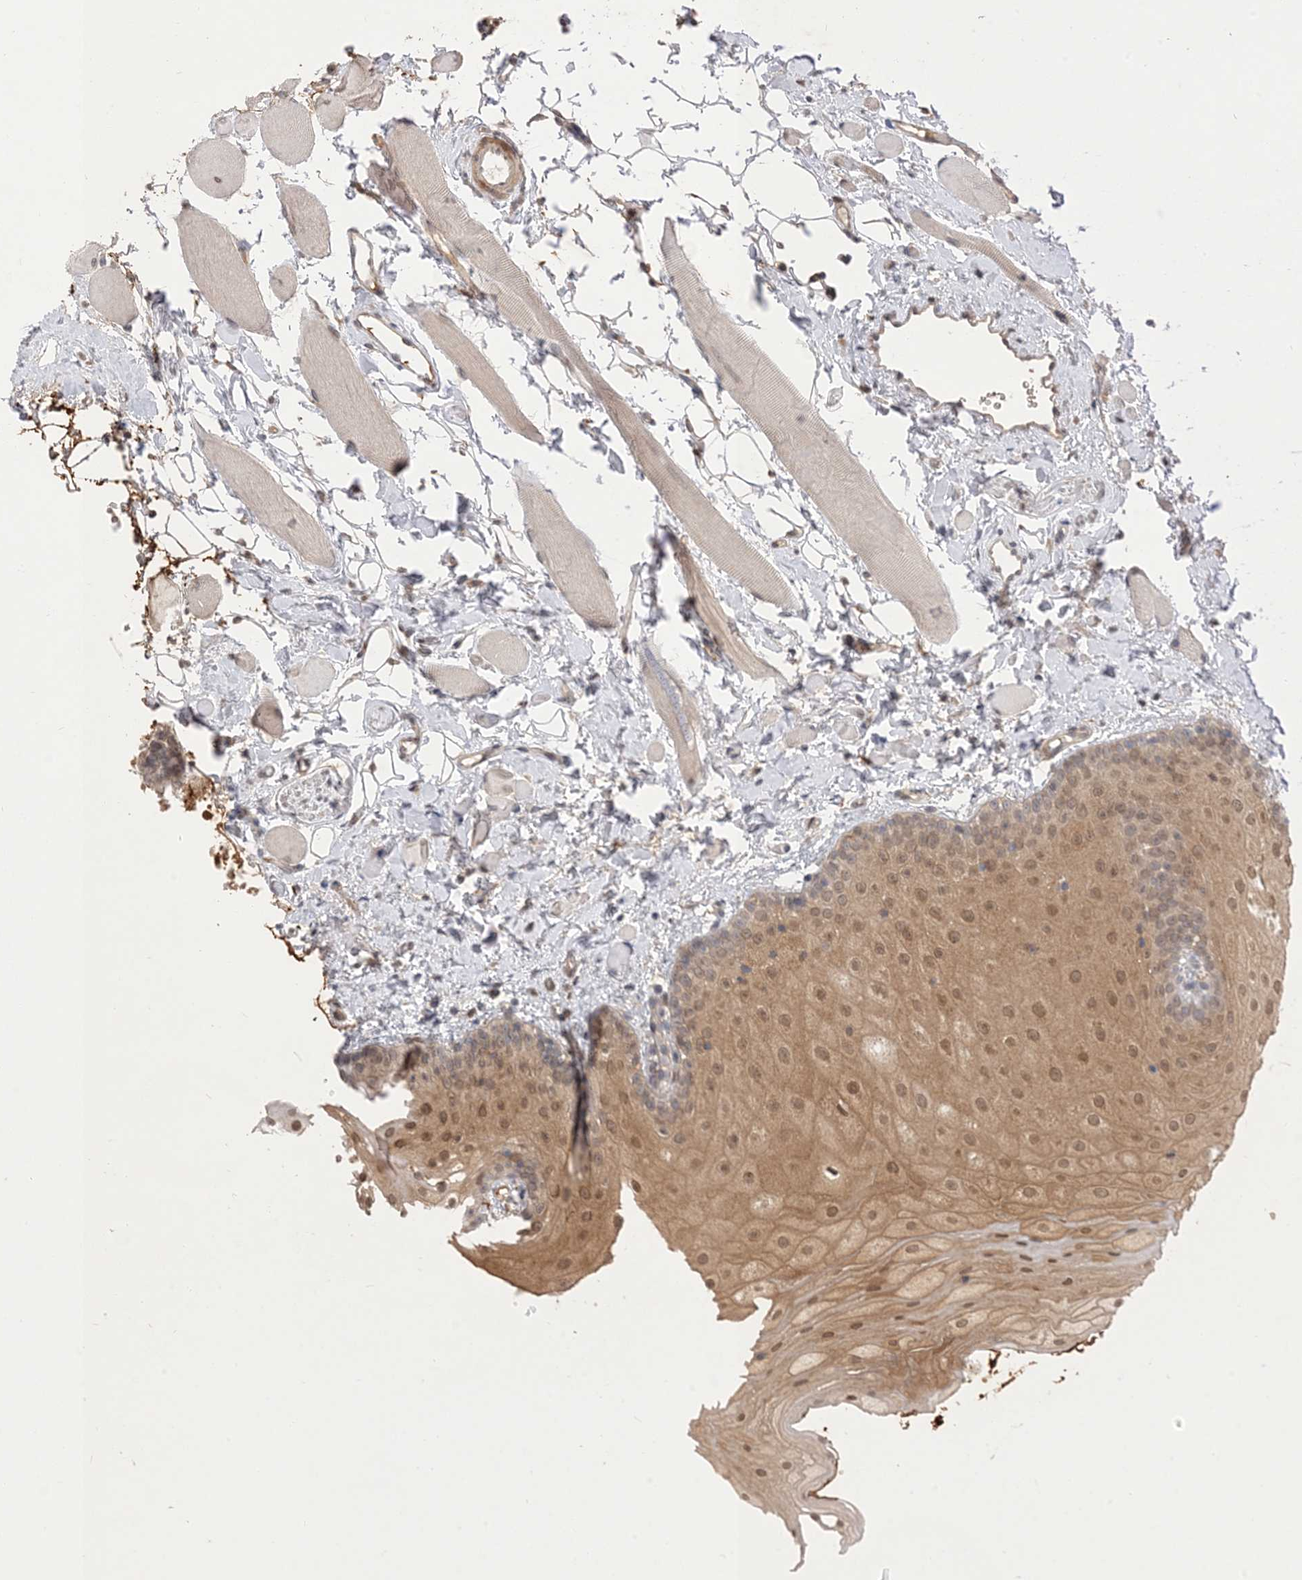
{"staining": {"intensity": "moderate", "quantity": ">75%", "location": "cytoplasmic/membranous,nuclear"}, "tissue": "oral mucosa", "cell_type": "Squamous epithelial cells", "image_type": "normal", "snomed": [{"axis": "morphology", "description": "Normal tissue, NOS"}, {"axis": "topography", "description": "Oral tissue"}], "caption": "A photomicrograph of human oral mucosa stained for a protein shows moderate cytoplasmic/membranous,nuclear brown staining in squamous epithelial cells. The staining was performed using DAB (3,3'-diaminobenzidine), with brown indicating positive protein expression. Nuclei are stained blue with hematoxylin.", "gene": "NAGK", "patient": {"sex": "male", "age": 28}}